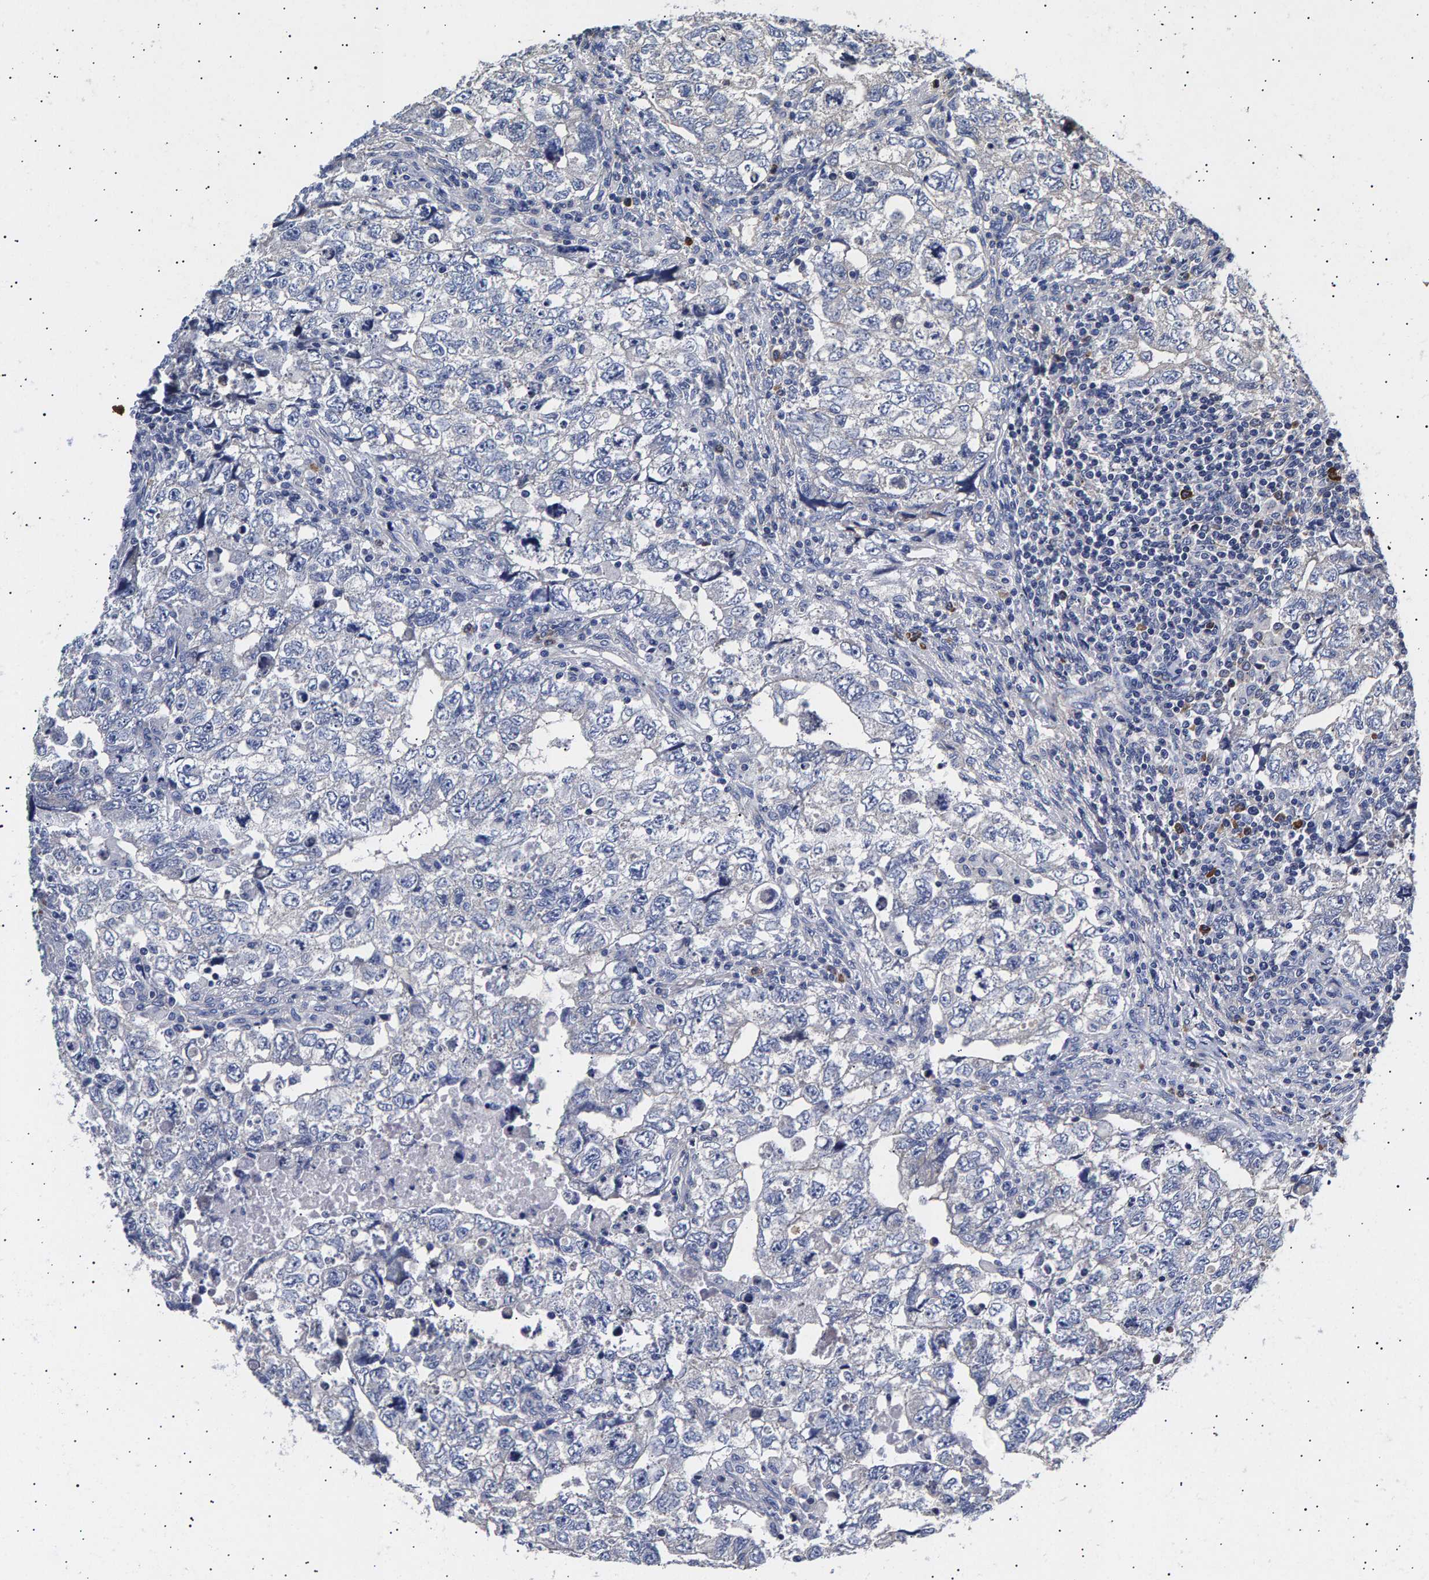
{"staining": {"intensity": "negative", "quantity": "none", "location": "none"}, "tissue": "testis cancer", "cell_type": "Tumor cells", "image_type": "cancer", "snomed": [{"axis": "morphology", "description": "Carcinoma, Embryonal, NOS"}, {"axis": "topography", "description": "Testis"}], "caption": "Testis embryonal carcinoma was stained to show a protein in brown. There is no significant expression in tumor cells.", "gene": "ANKRD40", "patient": {"sex": "male", "age": 36}}